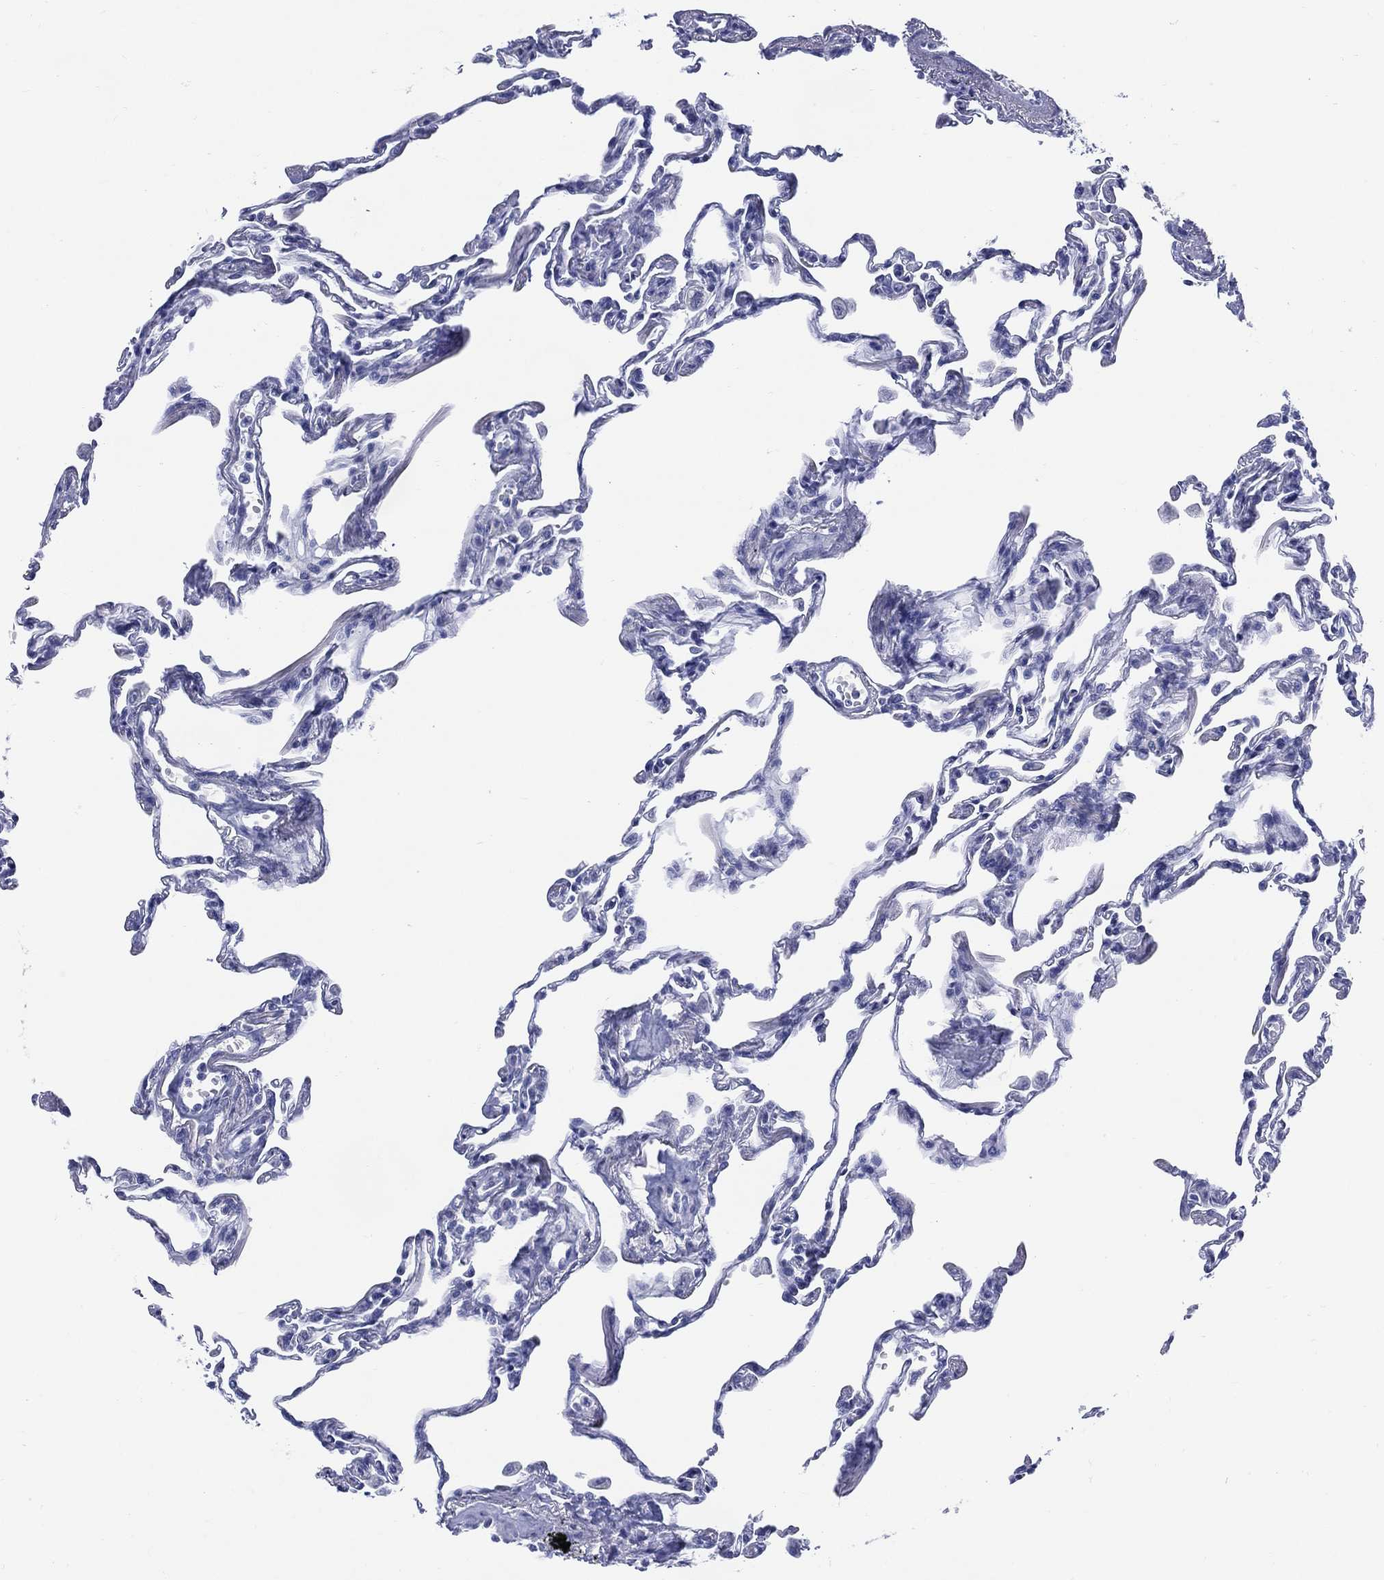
{"staining": {"intensity": "negative", "quantity": "none", "location": "none"}, "tissue": "lung", "cell_type": "Alveolar cells", "image_type": "normal", "snomed": [{"axis": "morphology", "description": "Normal tissue, NOS"}, {"axis": "topography", "description": "Lung"}], "caption": "This is an IHC photomicrograph of unremarkable lung. There is no positivity in alveolar cells.", "gene": "ENSG00000285953", "patient": {"sex": "female", "age": 57}}